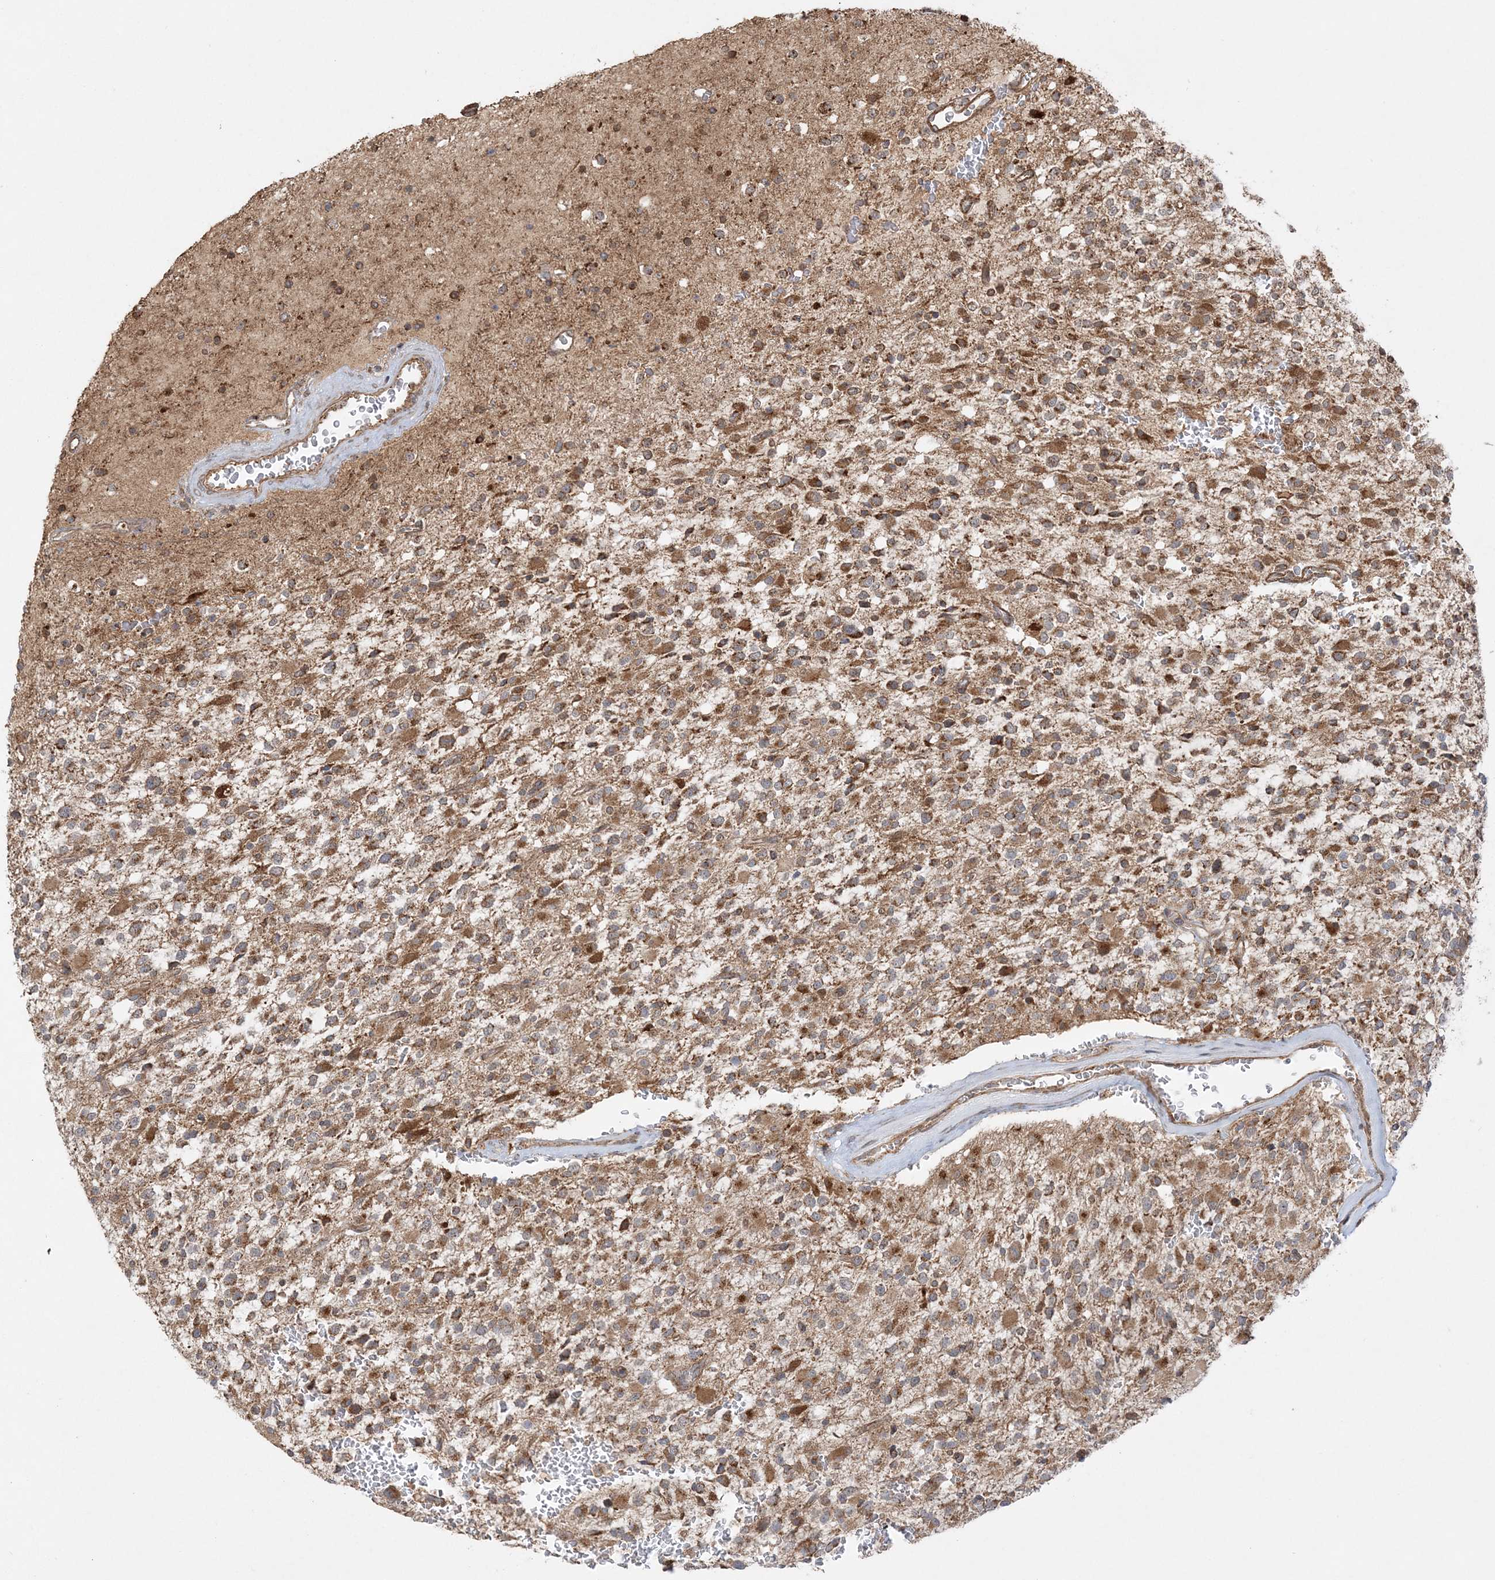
{"staining": {"intensity": "moderate", "quantity": ">75%", "location": "cytoplasmic/membranous"}, "tissue": "glioma", "cell_type": "Tumor cells", "image_type": "cancer", "snomed": [{"axis": "morphology", "description": "Glioma, malignant, High grade"}, {"axis": "topography", "description": "Brain"}], "caption": "Glioma stained with a brown dye demonstrates moderate cytoplasmic/membranous positive expression in about >75% of tumor cells.", "gene": "SCLT1", "patient": {"sex": "male", "age": 34}}